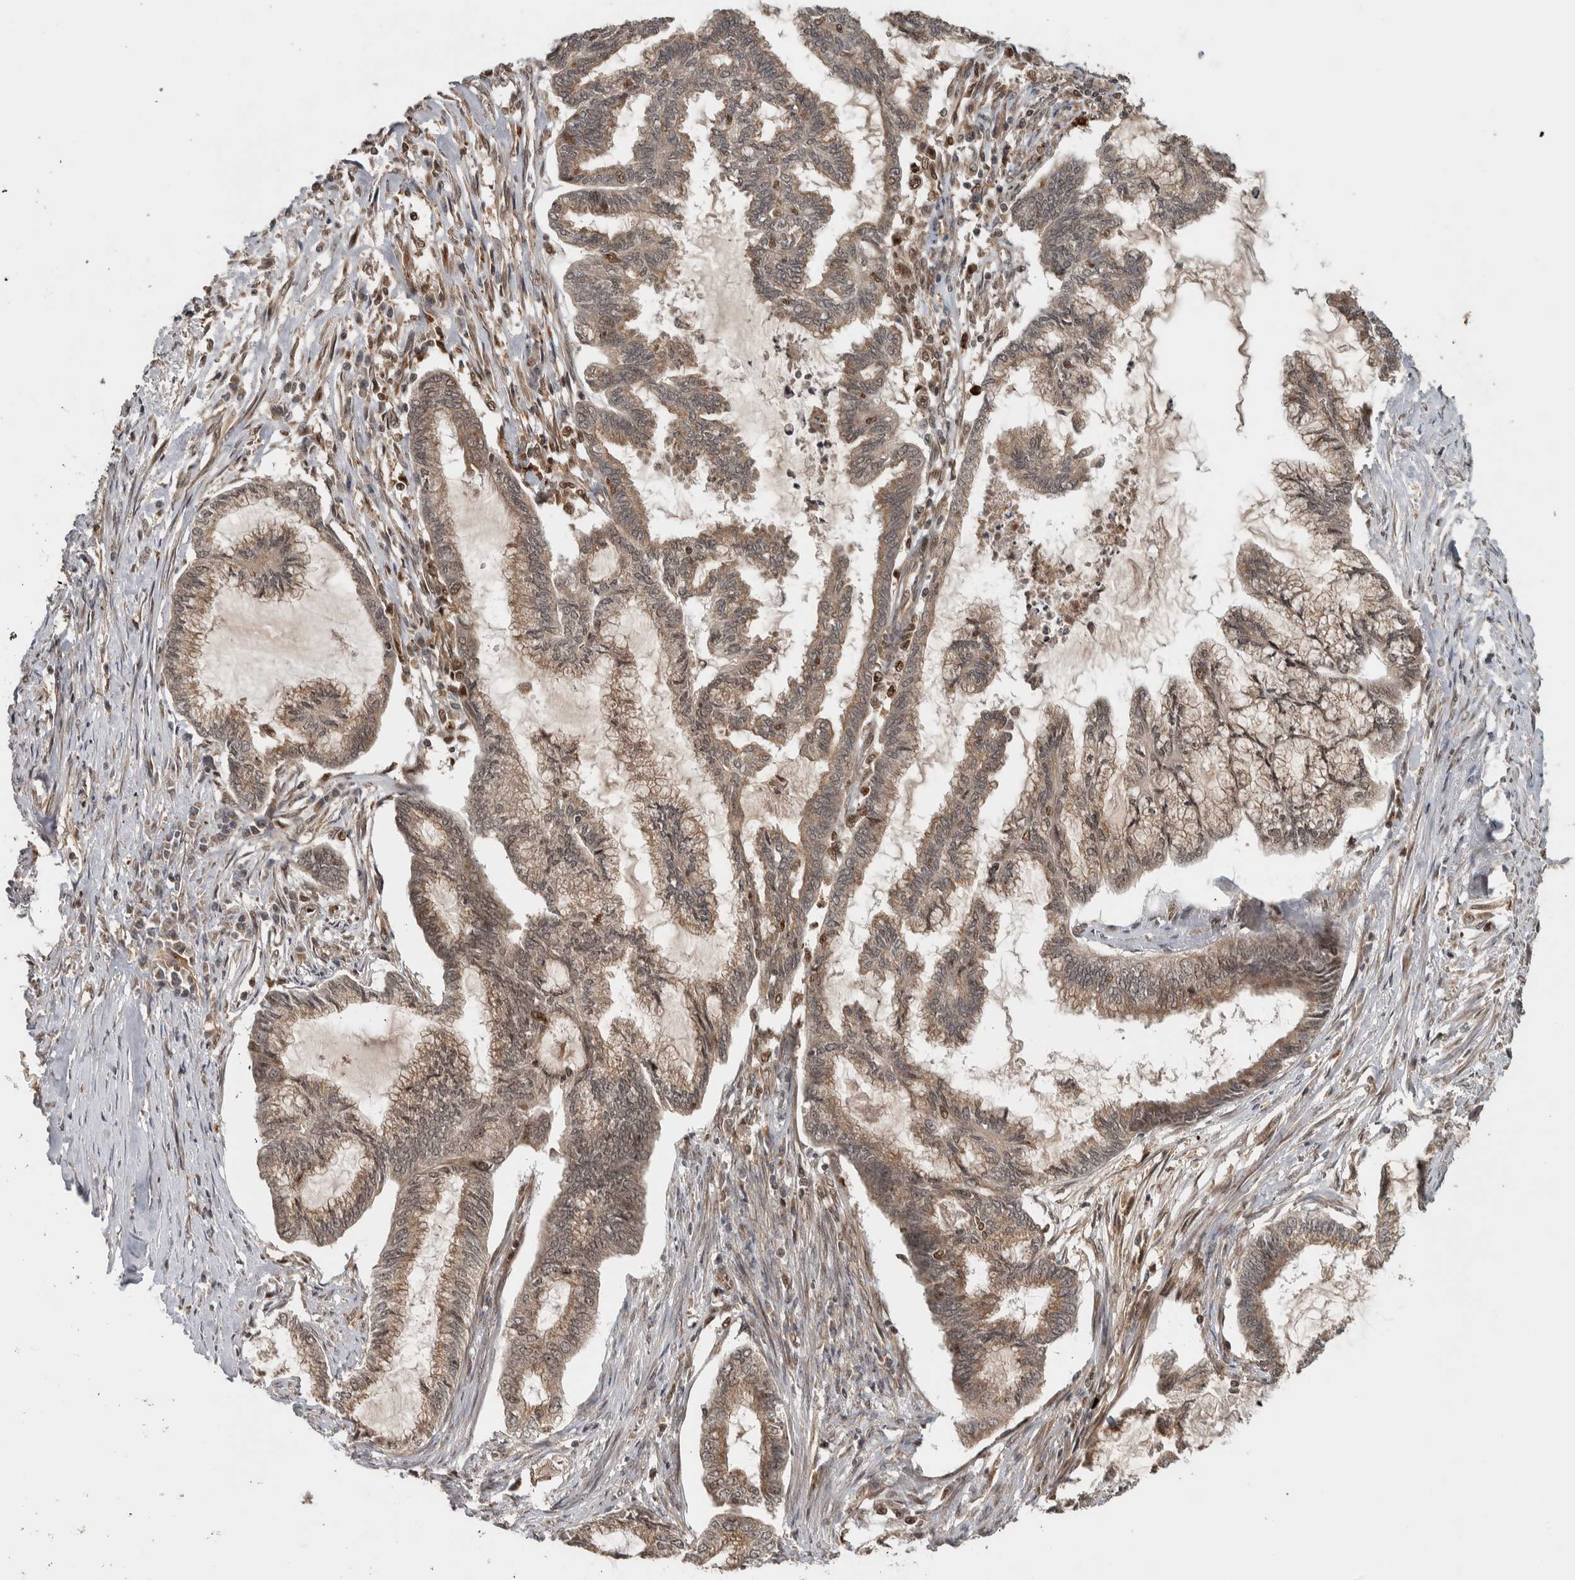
{"staining": {"intensity": "weak", "quantity": ">75%", "location": "cytoplasmic/membranous,nuclear"}, "tissue": "endometrial cancer", "cell_type": "Tumor cells", "image_type": "cancer", "snomed": [{"axis": "morphology", "description": "Adenocarcinoma, NOS"}, {"axis": "topography", "description": "Endometrium"}], "caption": "Endometrial adenocarcinoma stained with DAB immunohistochemistry (IHC) reveals low levels of weak cytoplasmic/membranous and nuclear expression in approximately >75% of tumor cells.", "gene": "RPS6KA4", "patient": {"sex": "female", "age": 86}}